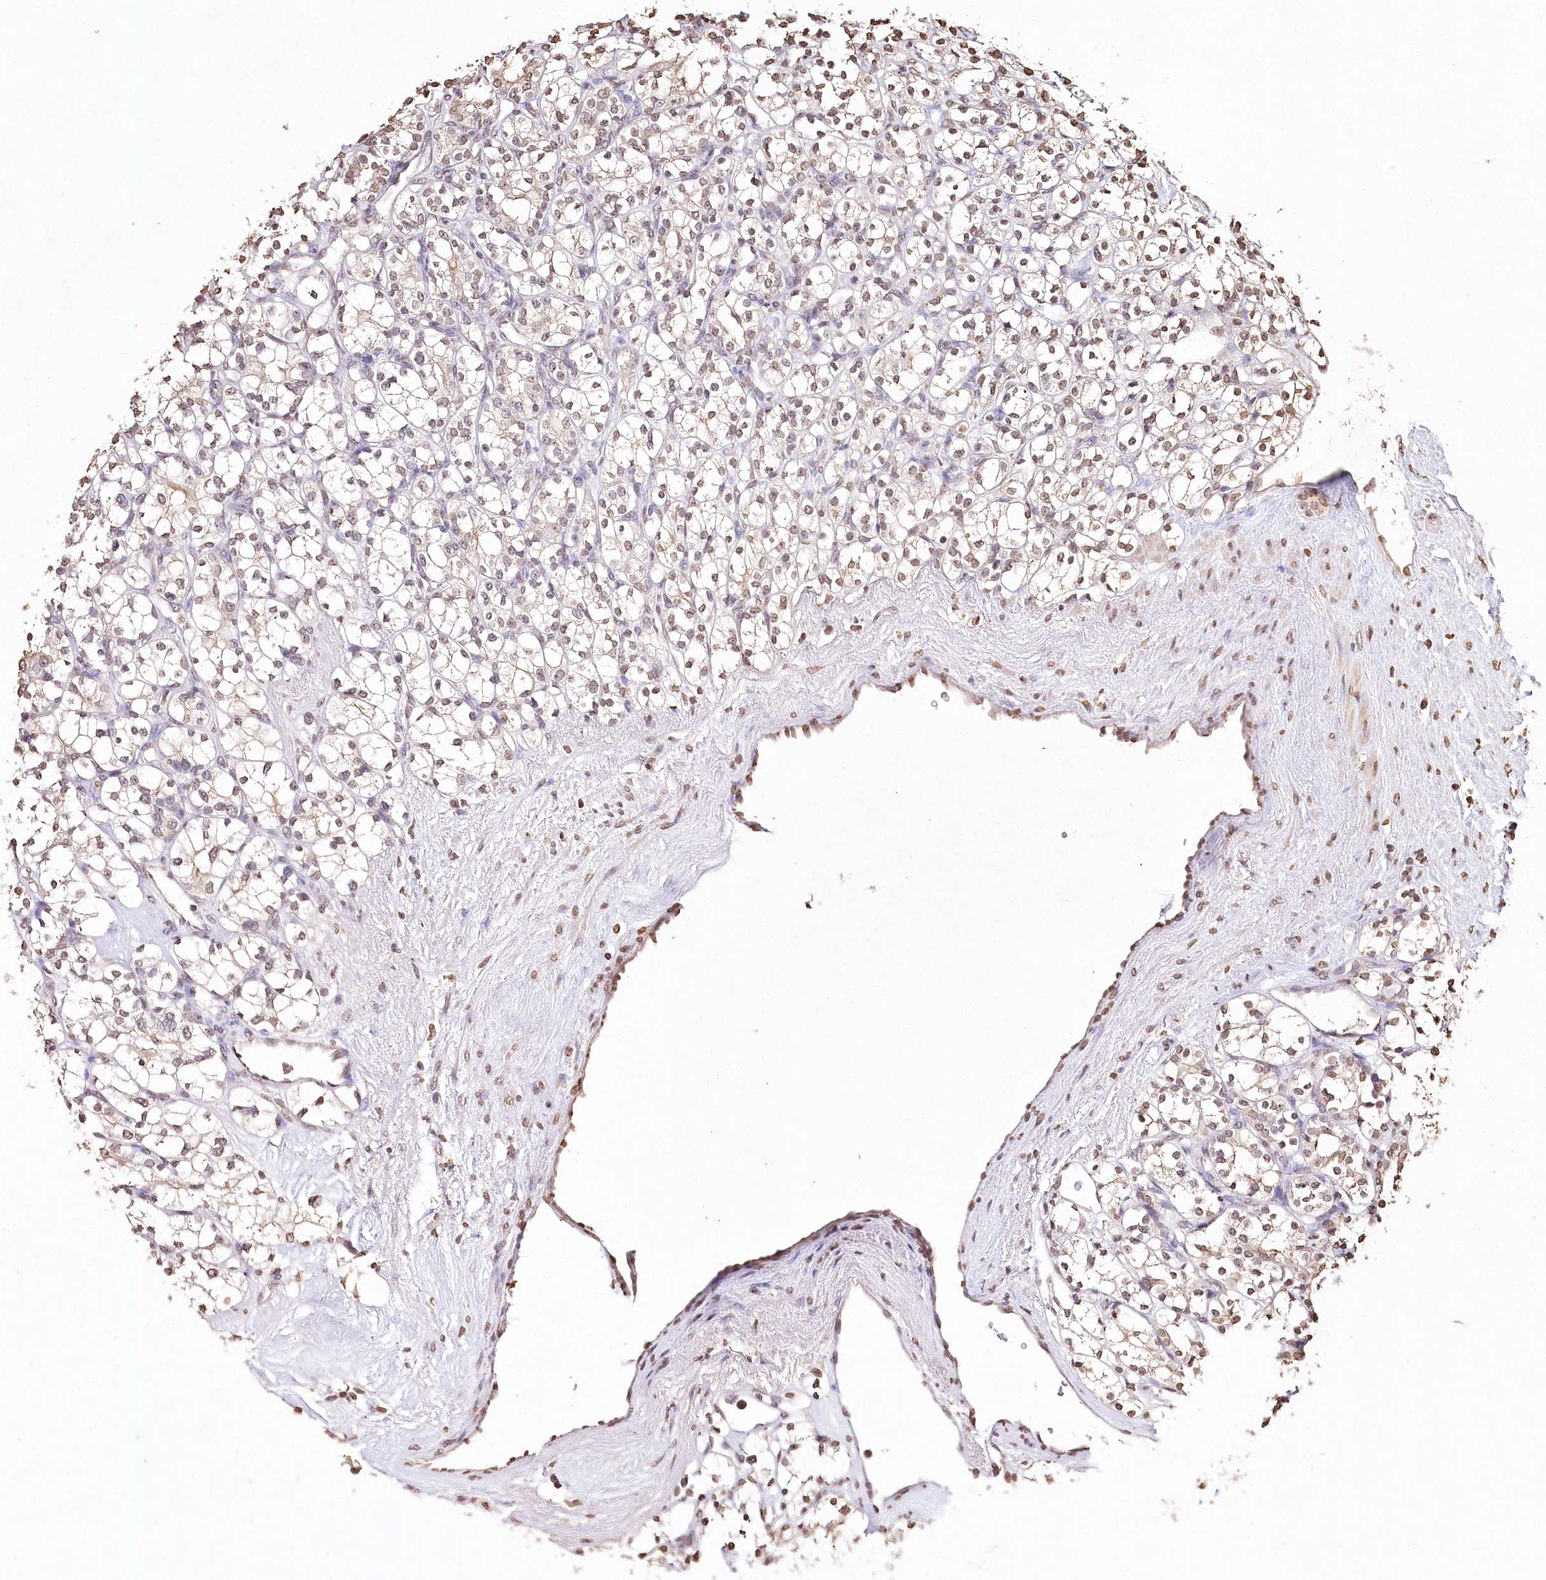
{"staining": {"intensity": "weak", "quantity": "25%-75%", "location": "nuclear"}, "tissue": "renal cancer", "cell_type": "Tumor cells", "image_type": "cancer", "snomed": [{"axis": "morphology", "description": "Adenocarcinoma, NOS"}, {"axis": "topography", "description": "Kidney"}], "caption": "This histopathology image displays renal cancer stained with immunohistochemistry to label a protein in brown. The nuclear of tumor cells show weak positivity for the protein. Nuclei are counter-stained blue.", "gene": "DMXL1", "patient": {"sex": "male", "age": 77}}